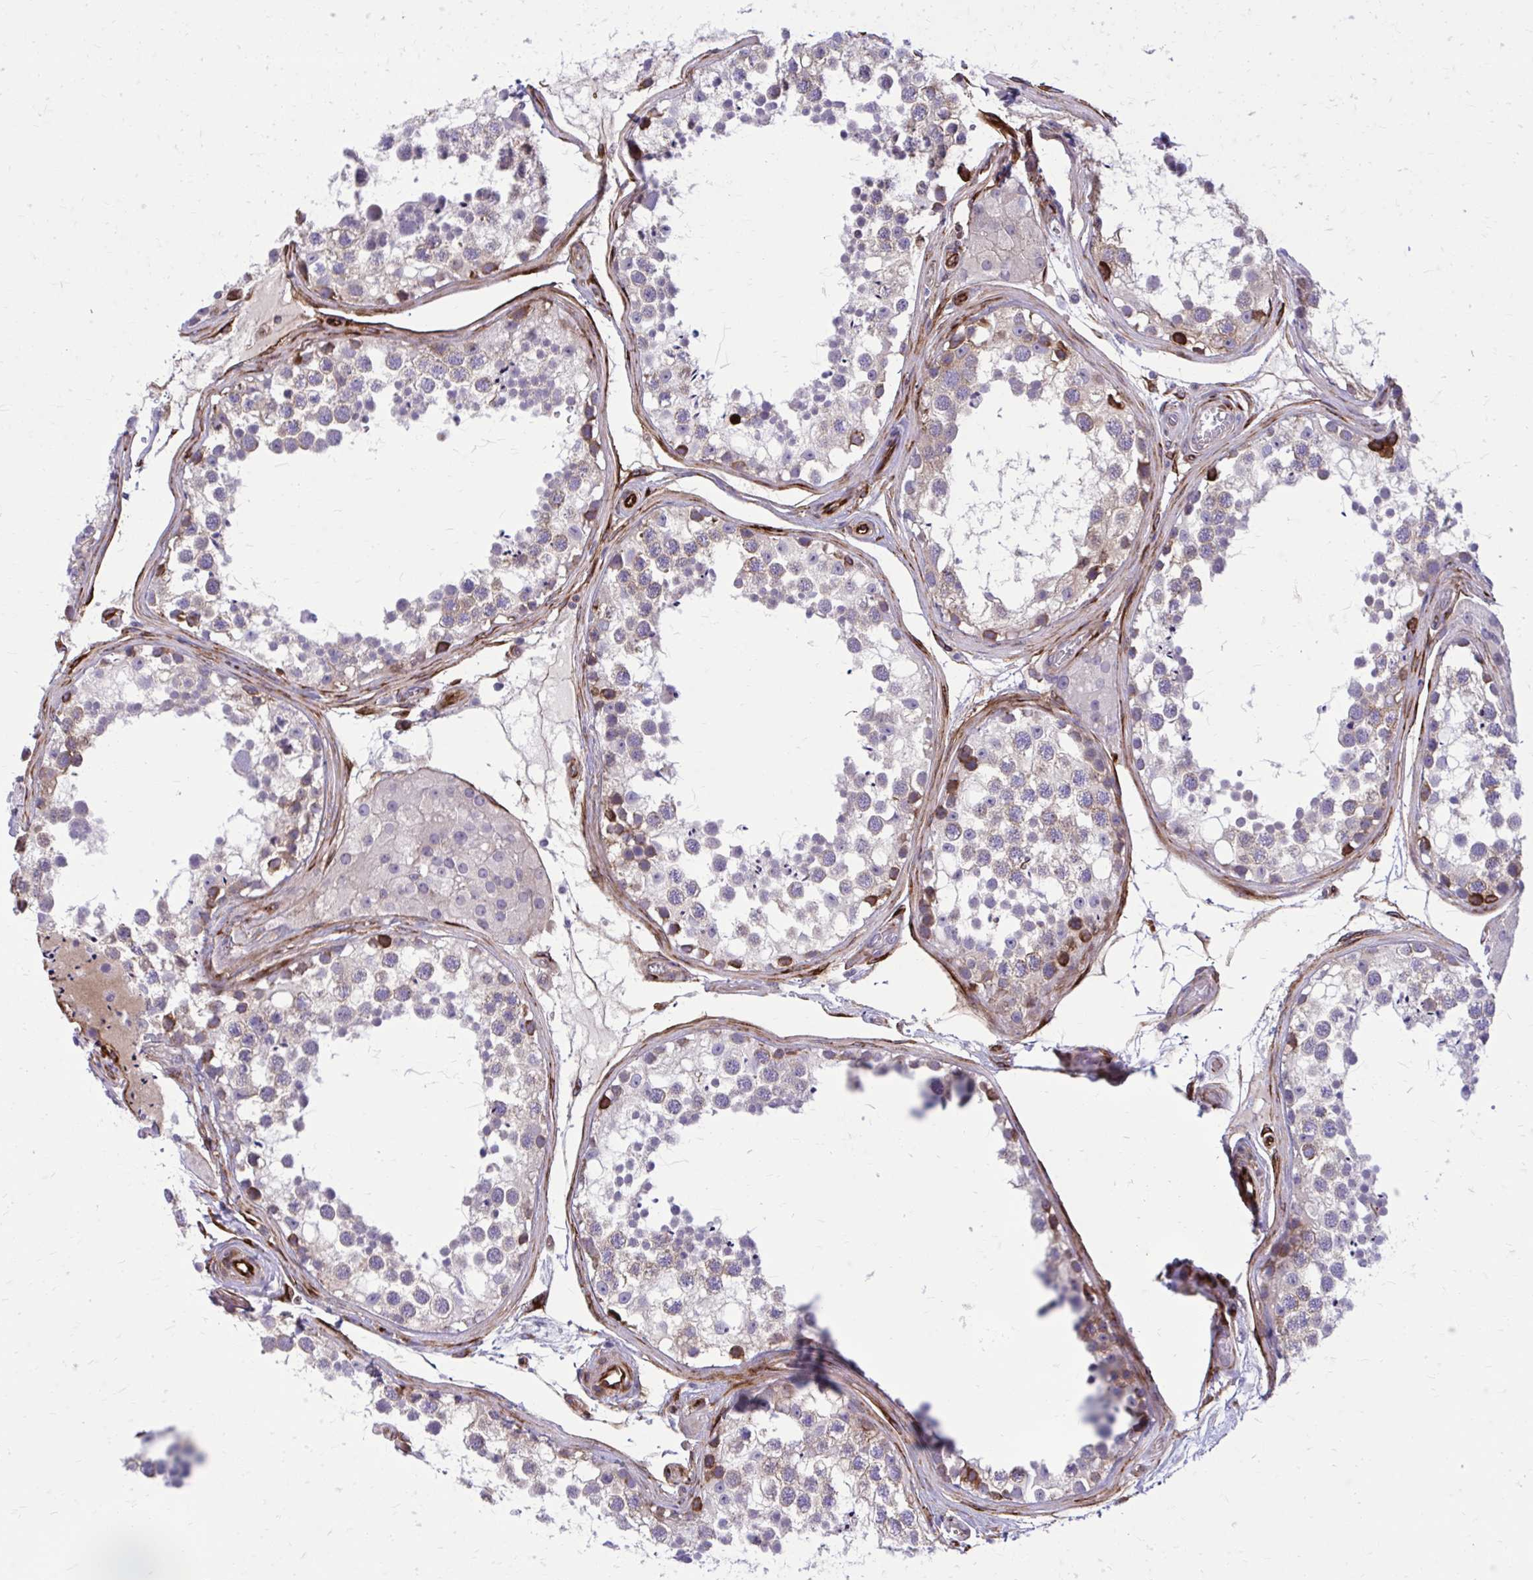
{"staining": {"intensity": "moderate", "quantity": "25%-75%", "location": "cytoplasmic/membranous"}, "tissue": "testis", "cell_type": "Cells in seminiferous ducts", "image_type": "normal", "snomed": [{"axis": "morphology", "description": "Normal tissue, NOS"}, {"axis": "morphology", "description": "Seminoma, NOS"}, {"axis": "topography", "description": "Testis"}], "caption": "This is an image of immunohistochemistry staining of benign testis, which shows moderate staining in the cytoplasmic/membranous of cells in seminiferous ducts.", "gene": "BEND5", "patient": {"sex": "male", "age": 65}}